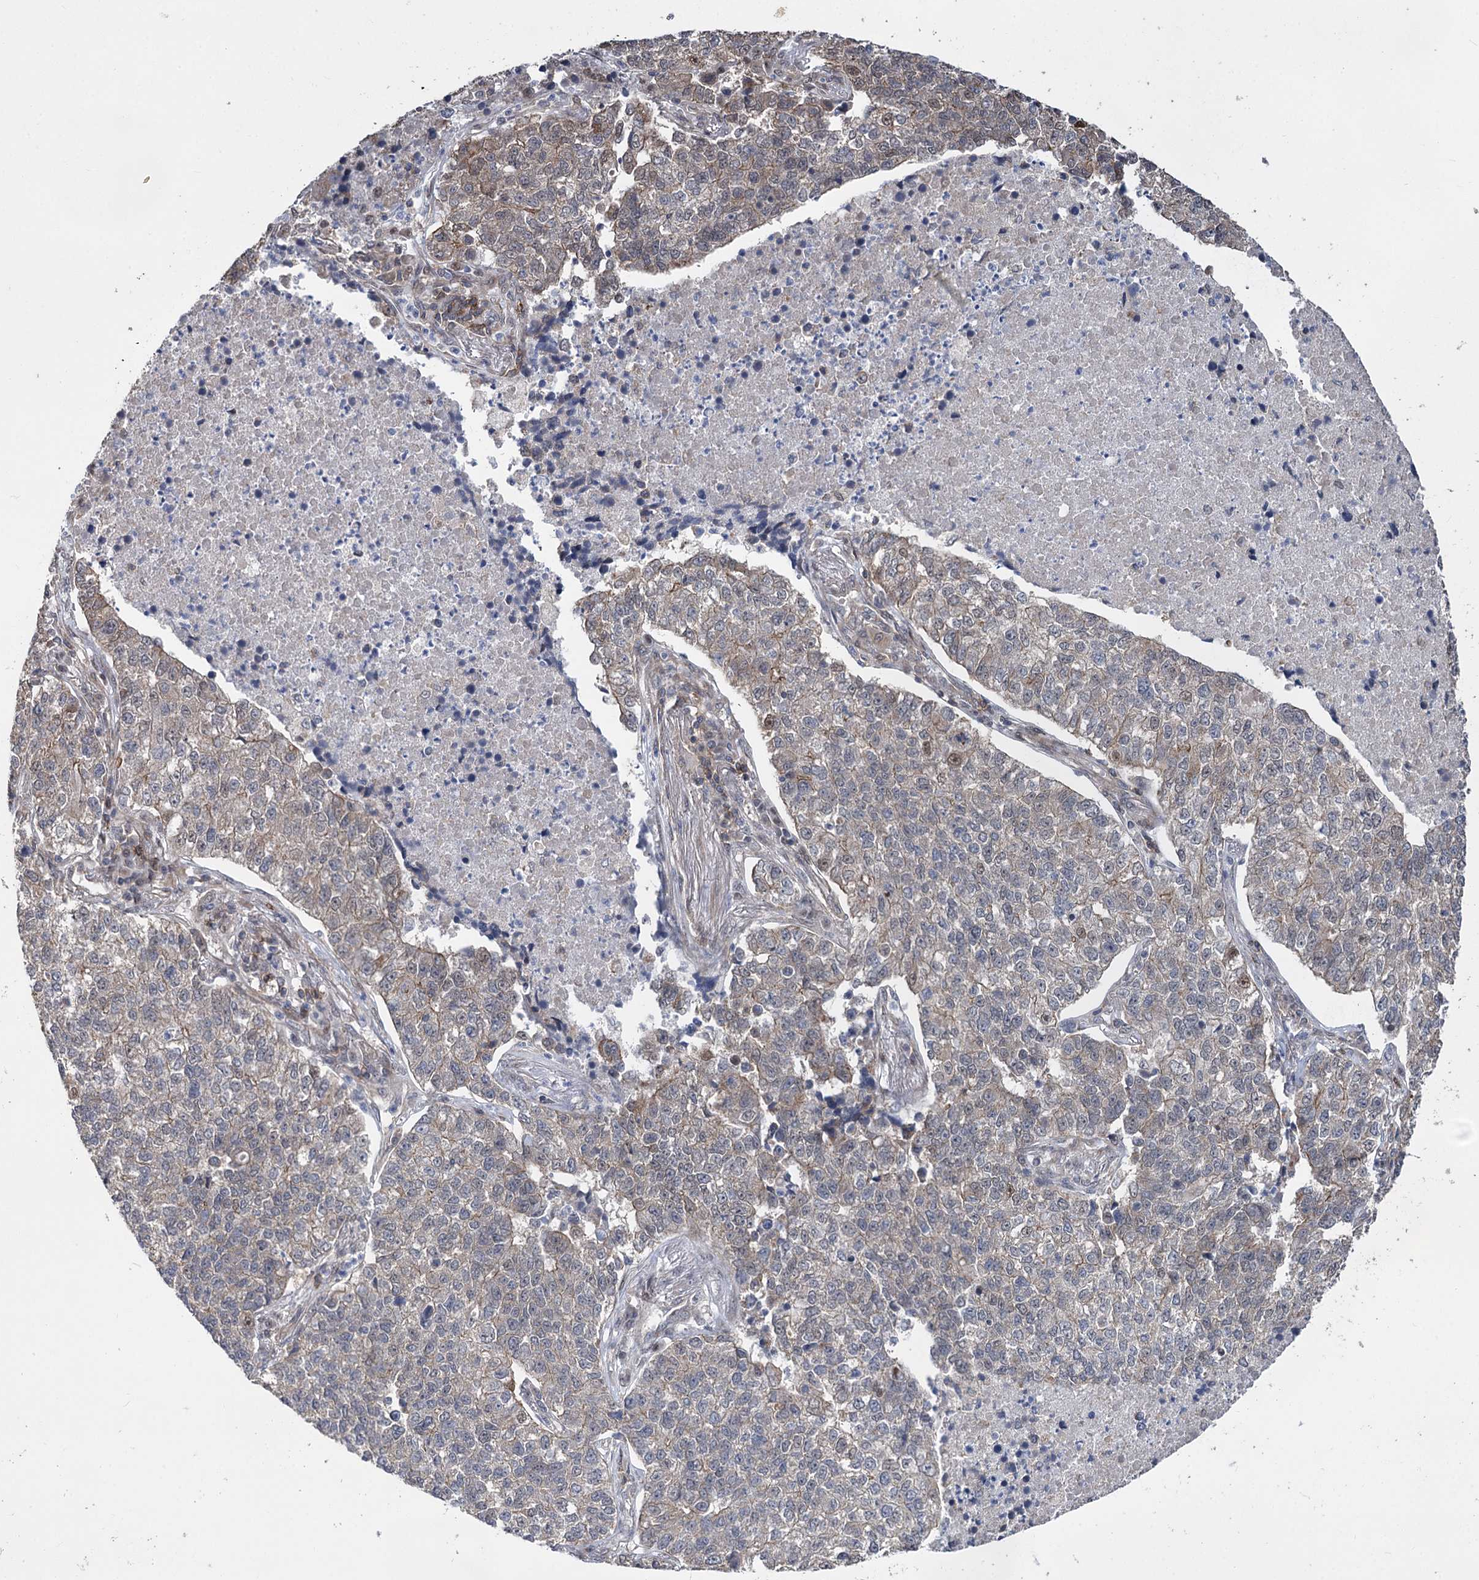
{"staining": {"intensity": "weak", "quantity": "<25%", "location": "cytoplasmic/membranous"}, "tissue": "lung cancer", "cell_type": "Tumor cells", "image_type": "cancer", "snomed": [{"axis": "morphology", "description": "Adenocarcinoma, NOS"}, {"axis": "topography", "description": "Lung"}], "caption": "Human lung cancer stained for a protein using immunohistochemistry exhibits no expression in tumor cells.", "gene": "STX6", "patient": {"sex": "male", "age": 49}}